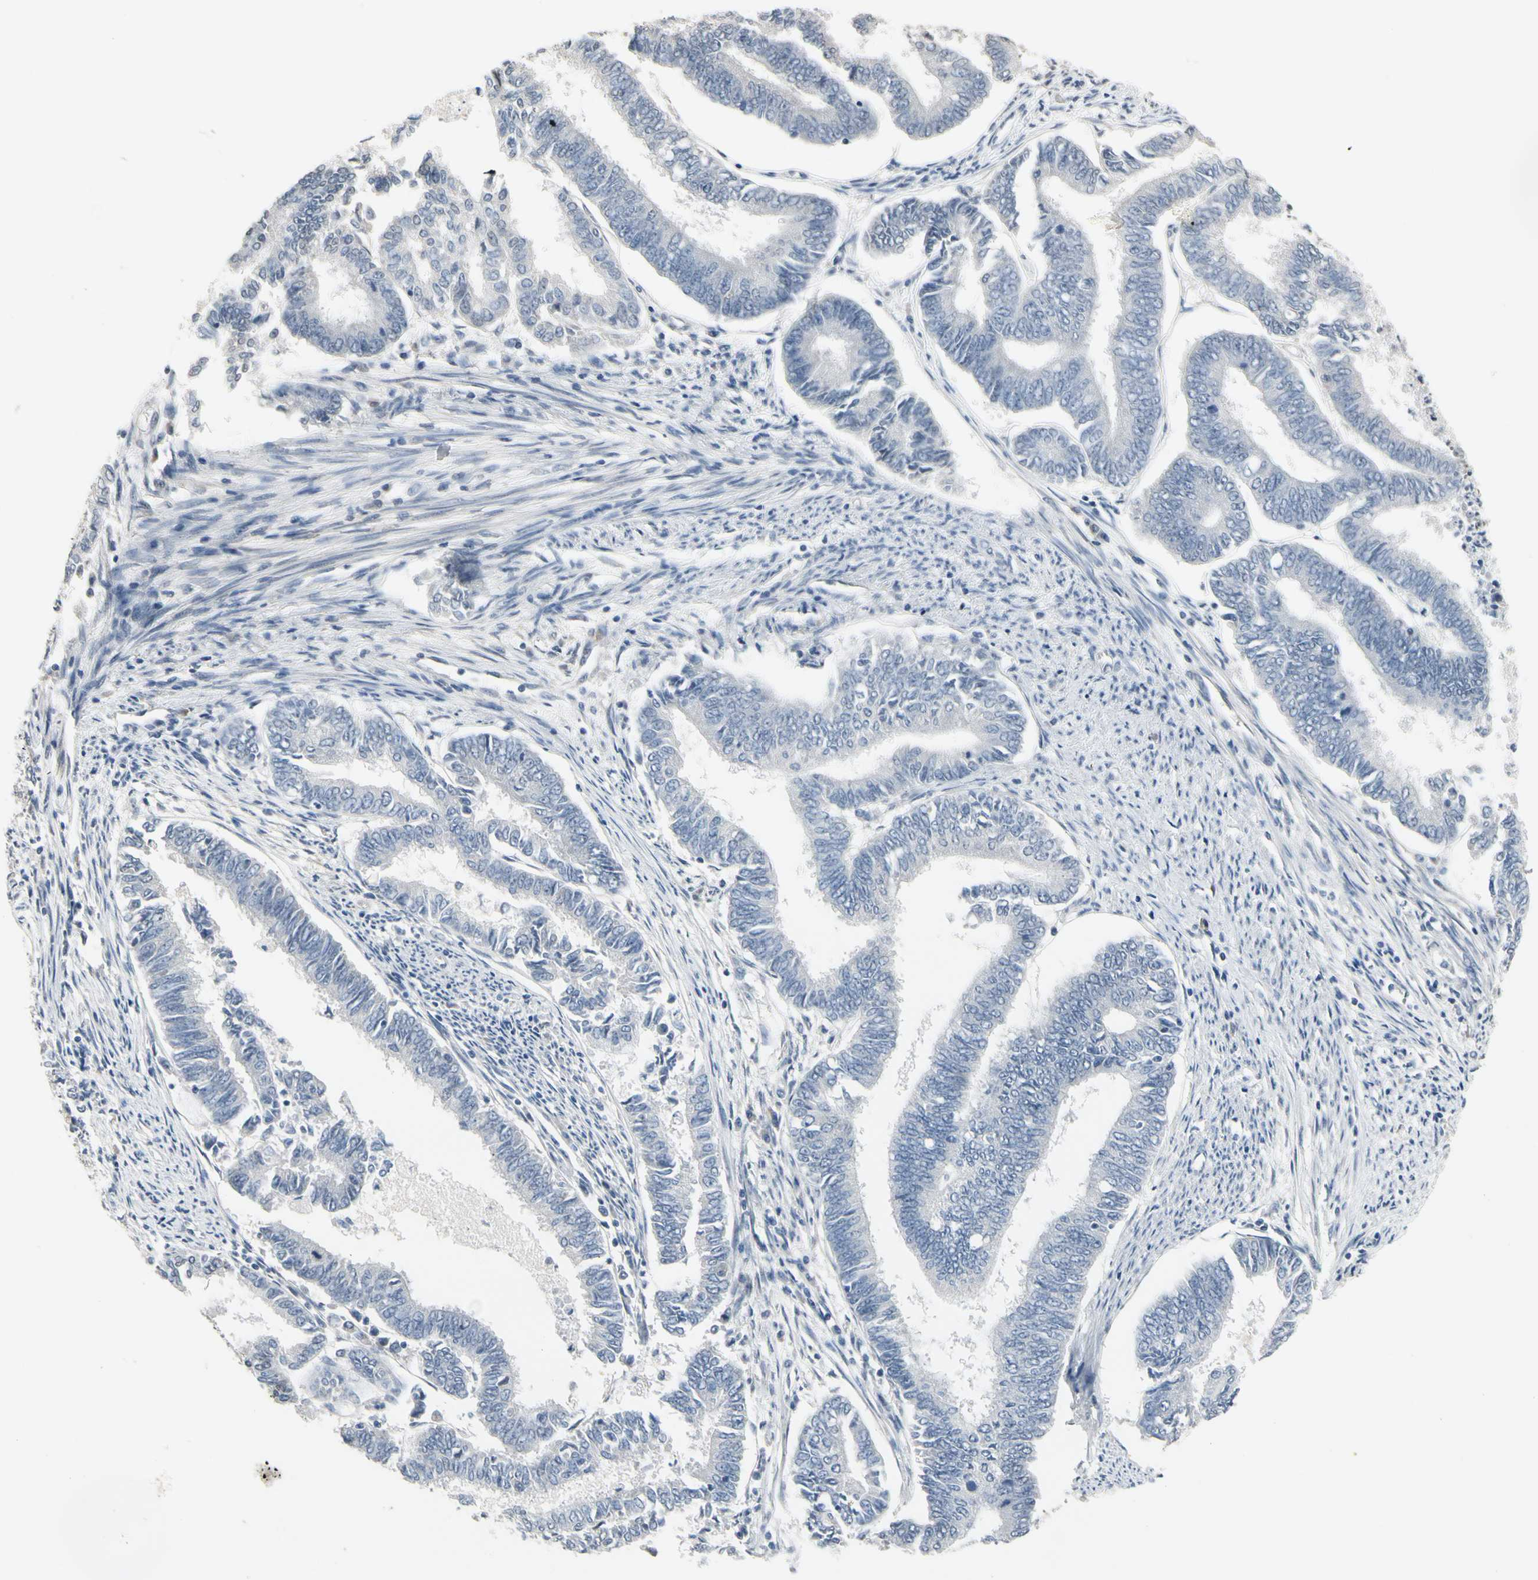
{"staining": {"intensity": "negative", "quantity": "none", "location": "none"}, "tissue": "endometrial cancer", "cell_type": "Tumor cells", "image_type": "cancer", "snomed": [{"axis": "morphology", "description": "Adenocarcinoma, NOS"}, {"axis": "topography", "description": "Endometrium"}], "caption": "A high-resolution micrograph shows immunohistochemistry (IHC) staining of endometrial adenocarcinoma, which displays no significant positivity in tumor cells. Brightfield microscopy of IHC stained with DAB (3,3'-diaminobenzidine) (brown) and hematoxylin (blue), captured at high magnification.", "gene": "SV2A", "patient": {"sex": "female", "age": 86}}